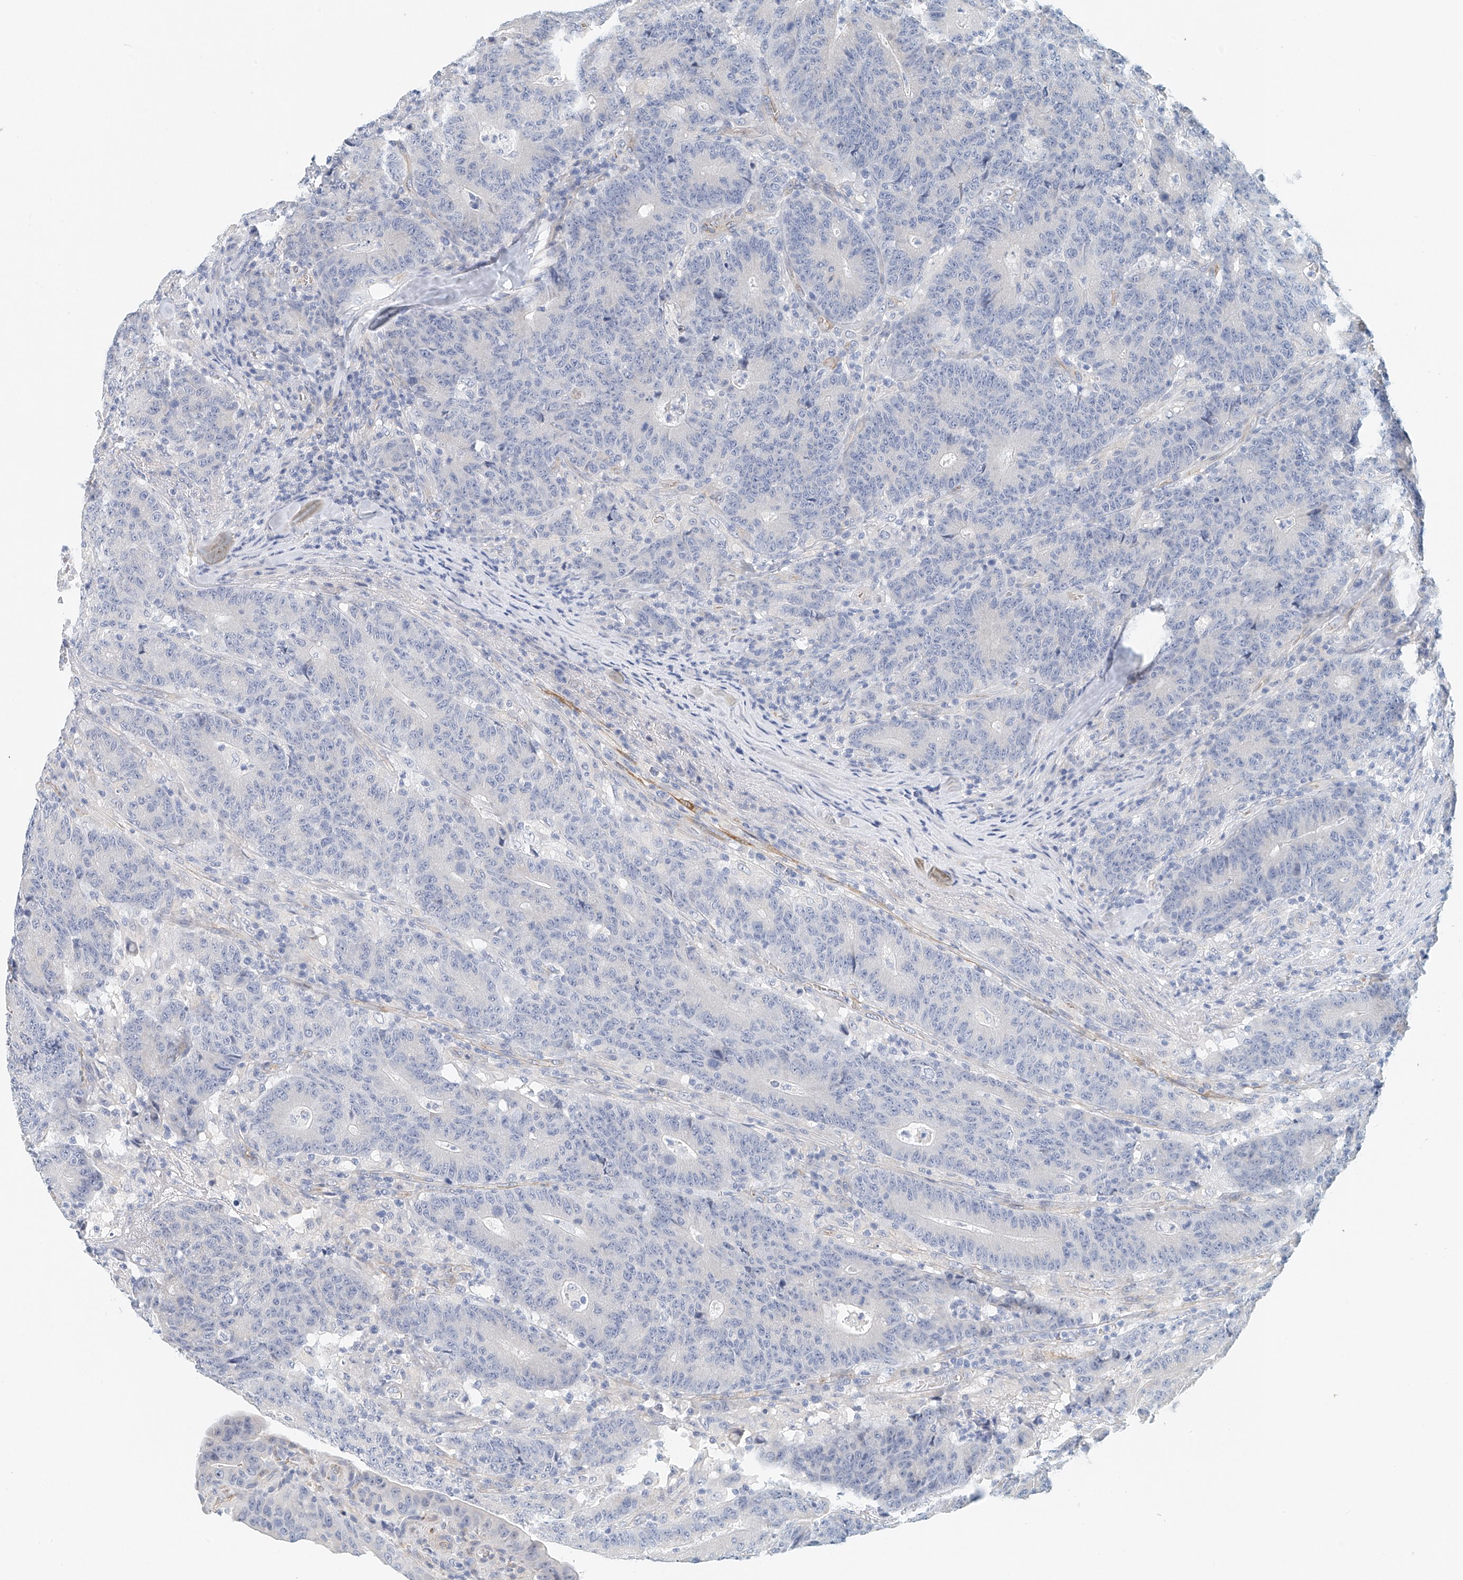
{"staining": {"intensity": "negative", "quantity": "none", "location": "none"}, "tissue": "colorectal cancer", "cell_type": "Tumor cells", "image_type": "cancer", "snomed": [{"axis": "morphology", "description": "Normal tissue, NOS"}, {"axis": "morphology", "description": "Adenocarcinoma, NOS"}, {"axis": "topography", "description": "Colon"}], "caption": "DAB (3,3'-diaminobenzidine) immunohistochemical staining of colorectal cancer (adenocarcinoma) exhibits no significant expression in tumor cells. (DAB (3,3'-diaminobenzidine) immunohistochemistry (IHC), high magnification).", "gene": "ARHGAP28", "patient": {"sex": "female", "age": 75}}